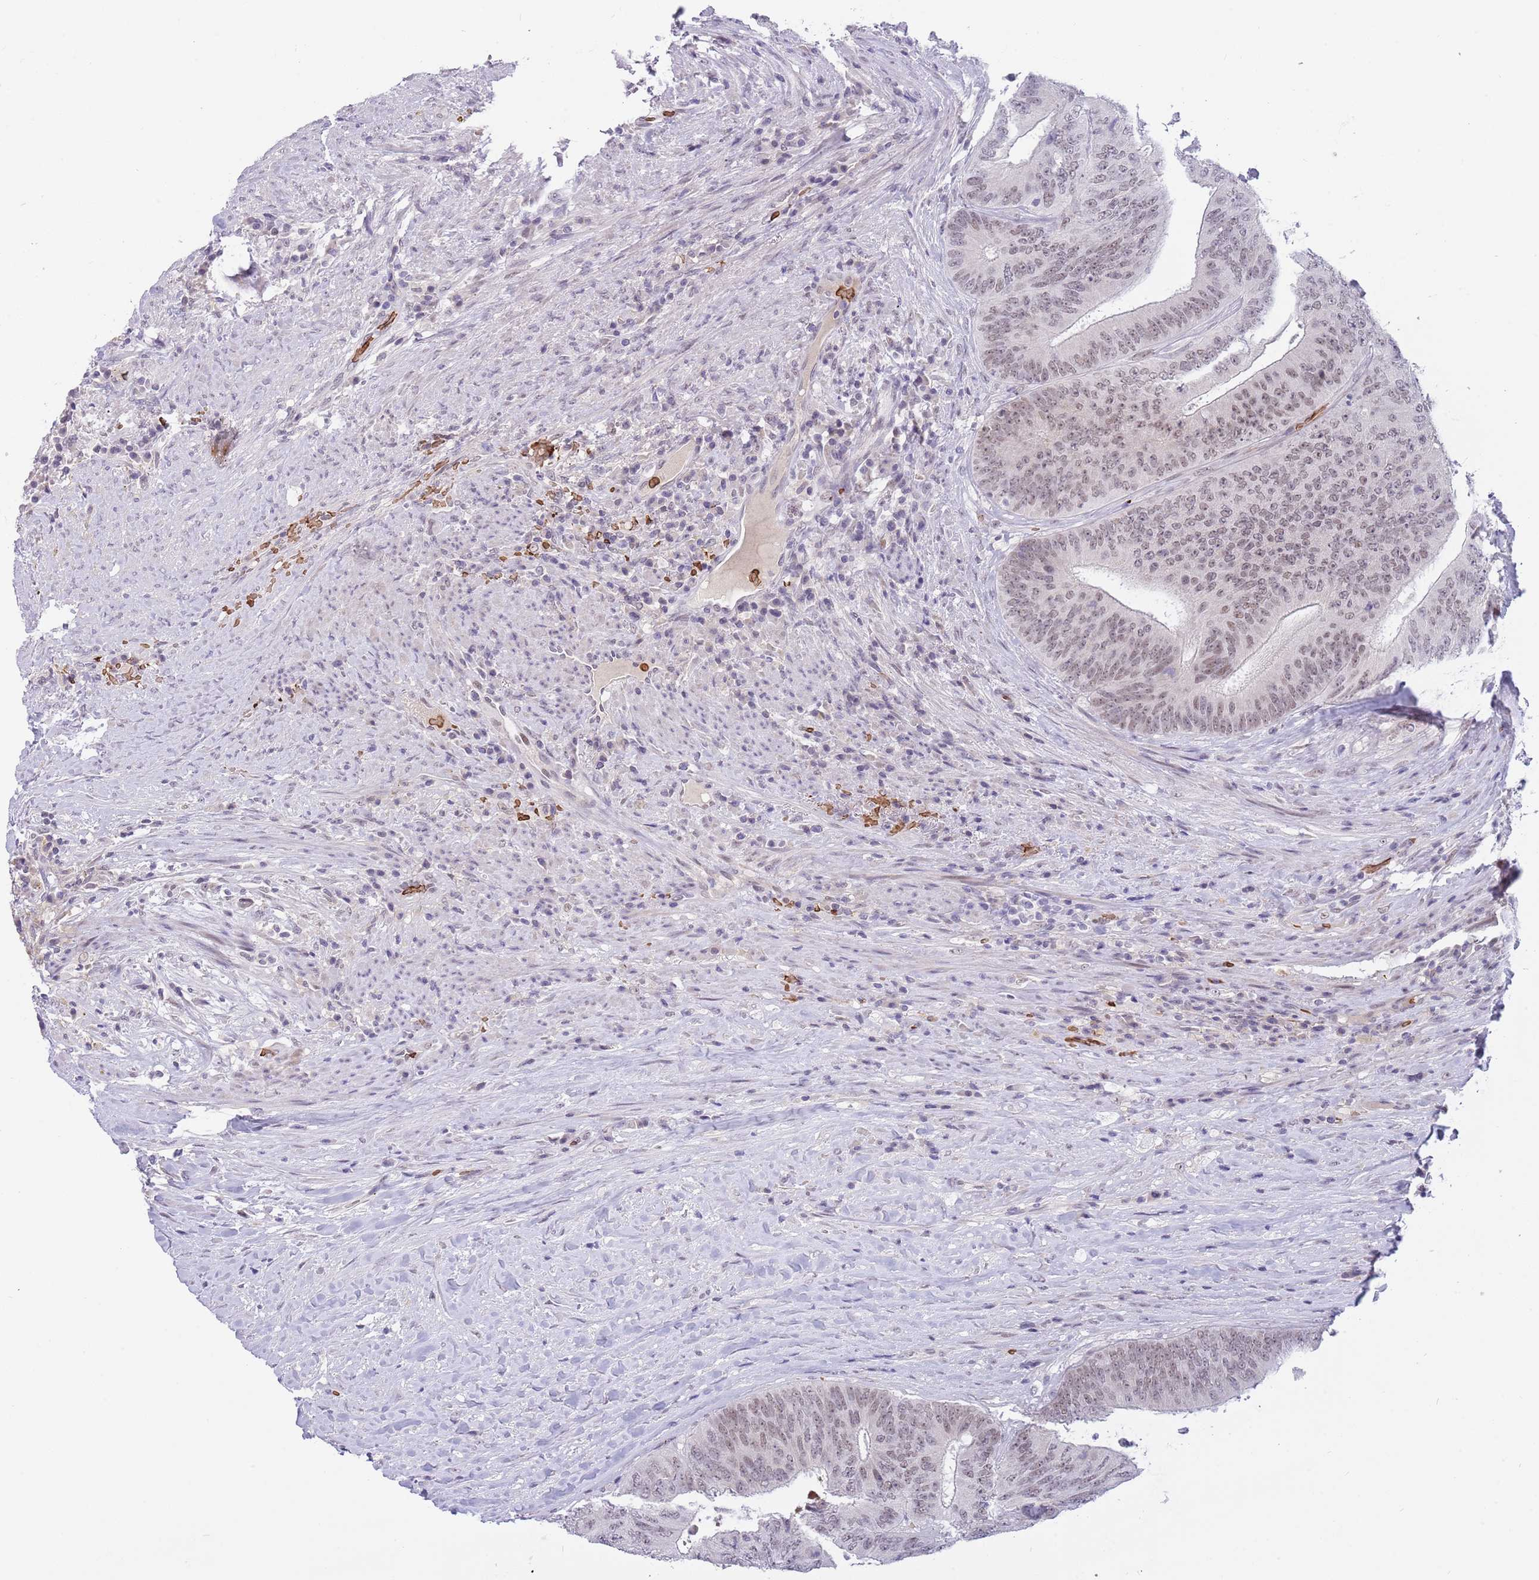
{"staining": {"intensity": "weak", "quantity": ">75%", "location": "nuclear"}, "tissue": "colorectal cancer", "cell_type": "Tumor cells", "image_type": "cancer", "snomed": [{"axis": "morphology", "description": "Adenocarcinoma, NOS"}, {"axis": "topography", "description": "Rectum"}], "caption": "Tumor cells reveal low levels of weak nuclear staining in about >75% of cells in colorectal adenocarcinoma. Nuclei are stained in blue.", "gene": "LYPD6B", "patient": {"sex": "male", "age": 72}}